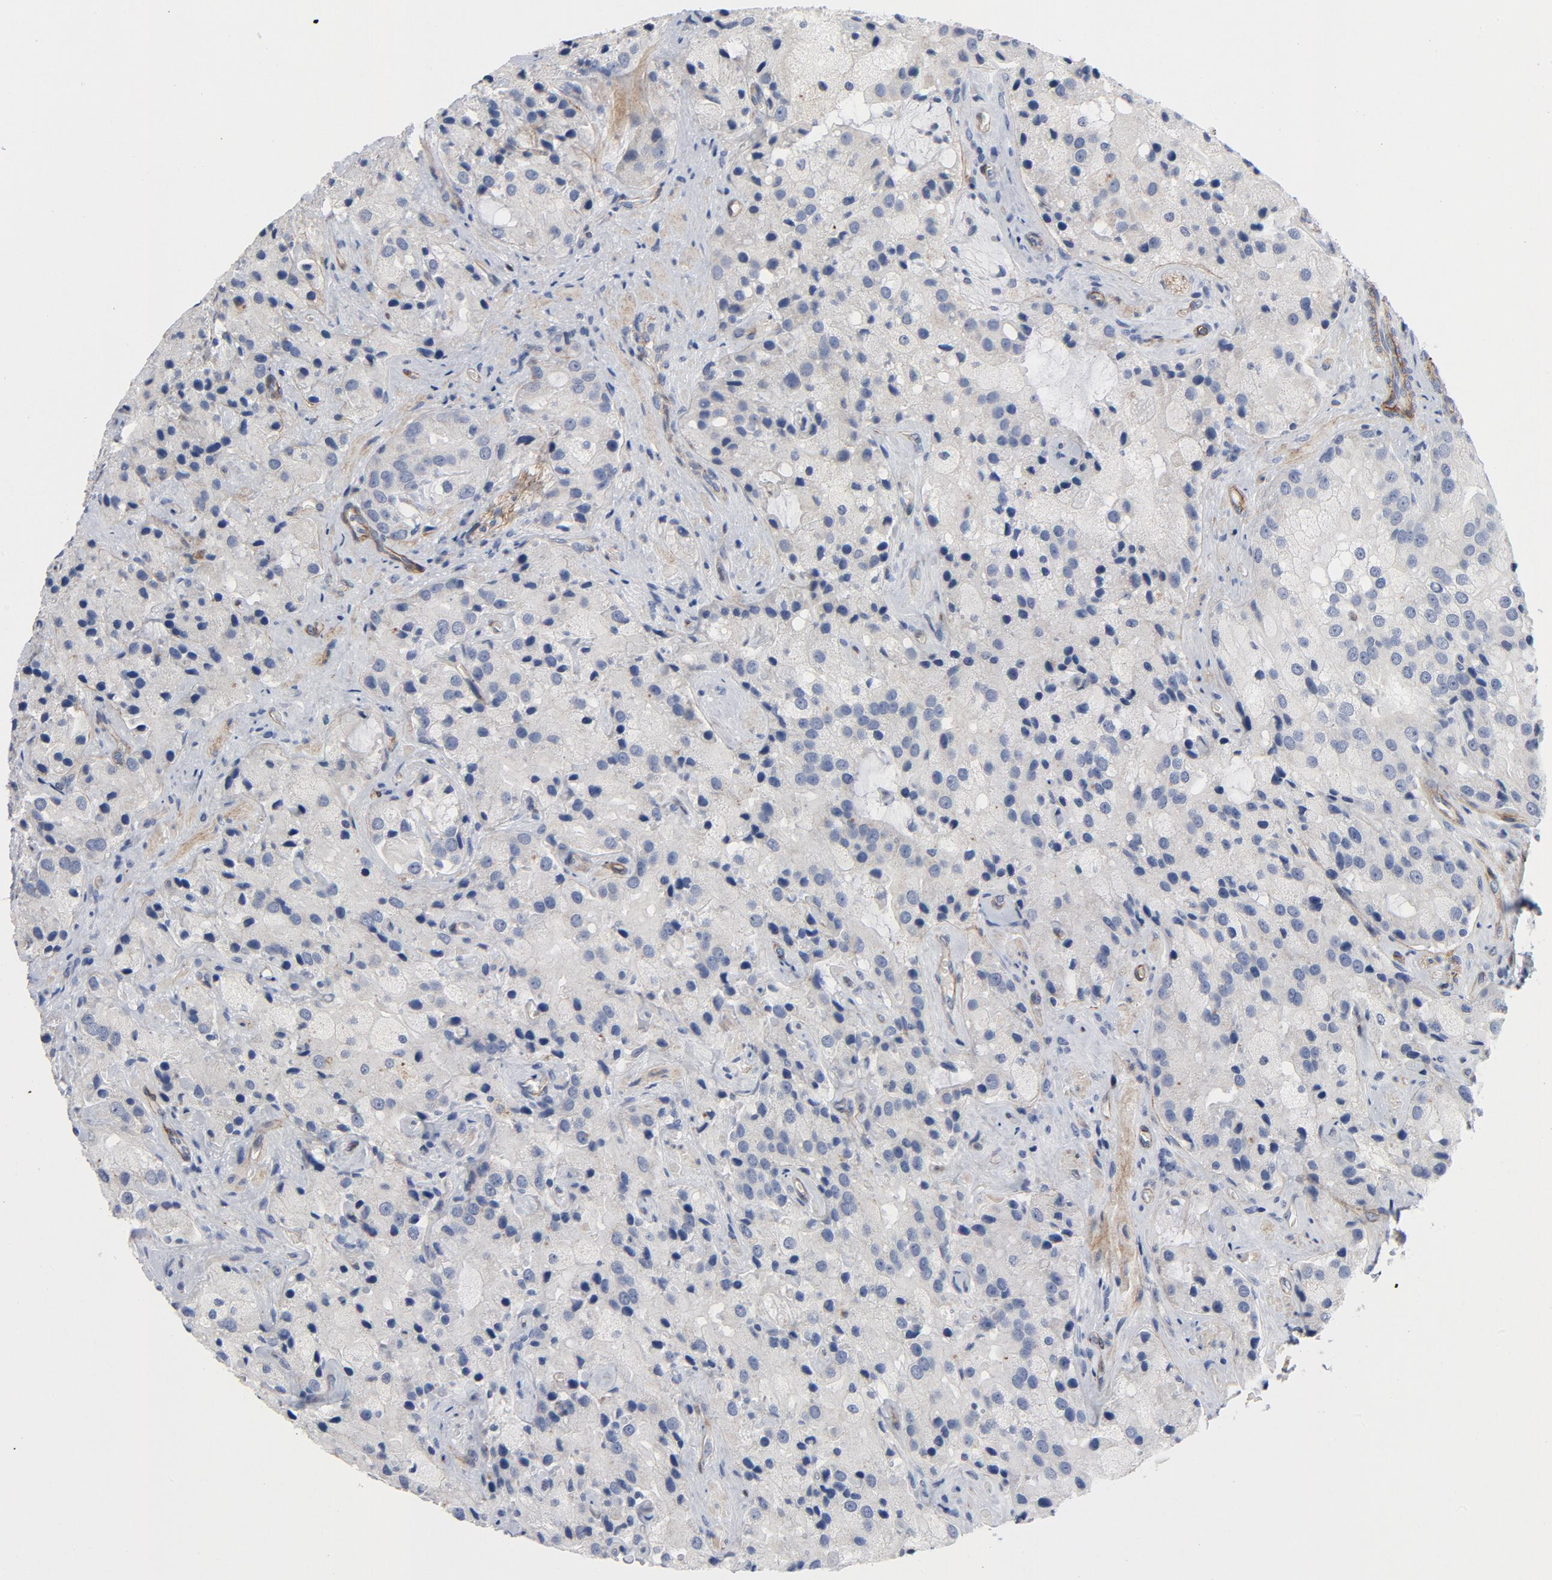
{"staining": {"intensity": "negative", "quantity": "none", "location": "none"}, "tissue": "prostate cancer", "cell_type": "Tumor cells", "image_type": "cancer", "snomed": [{"axis": "morphology", "description": "Adenocarcinoma, High grade"}, {"axis": "topography", "description": "Prostate"}], "caption": "Photomicrograph shows no significant protein expression in tumor cells of prostate cancer (high-grade adenocarcinoma).", "gene": "LAMC1", "patient": {"sex": "male", "age": 70}}